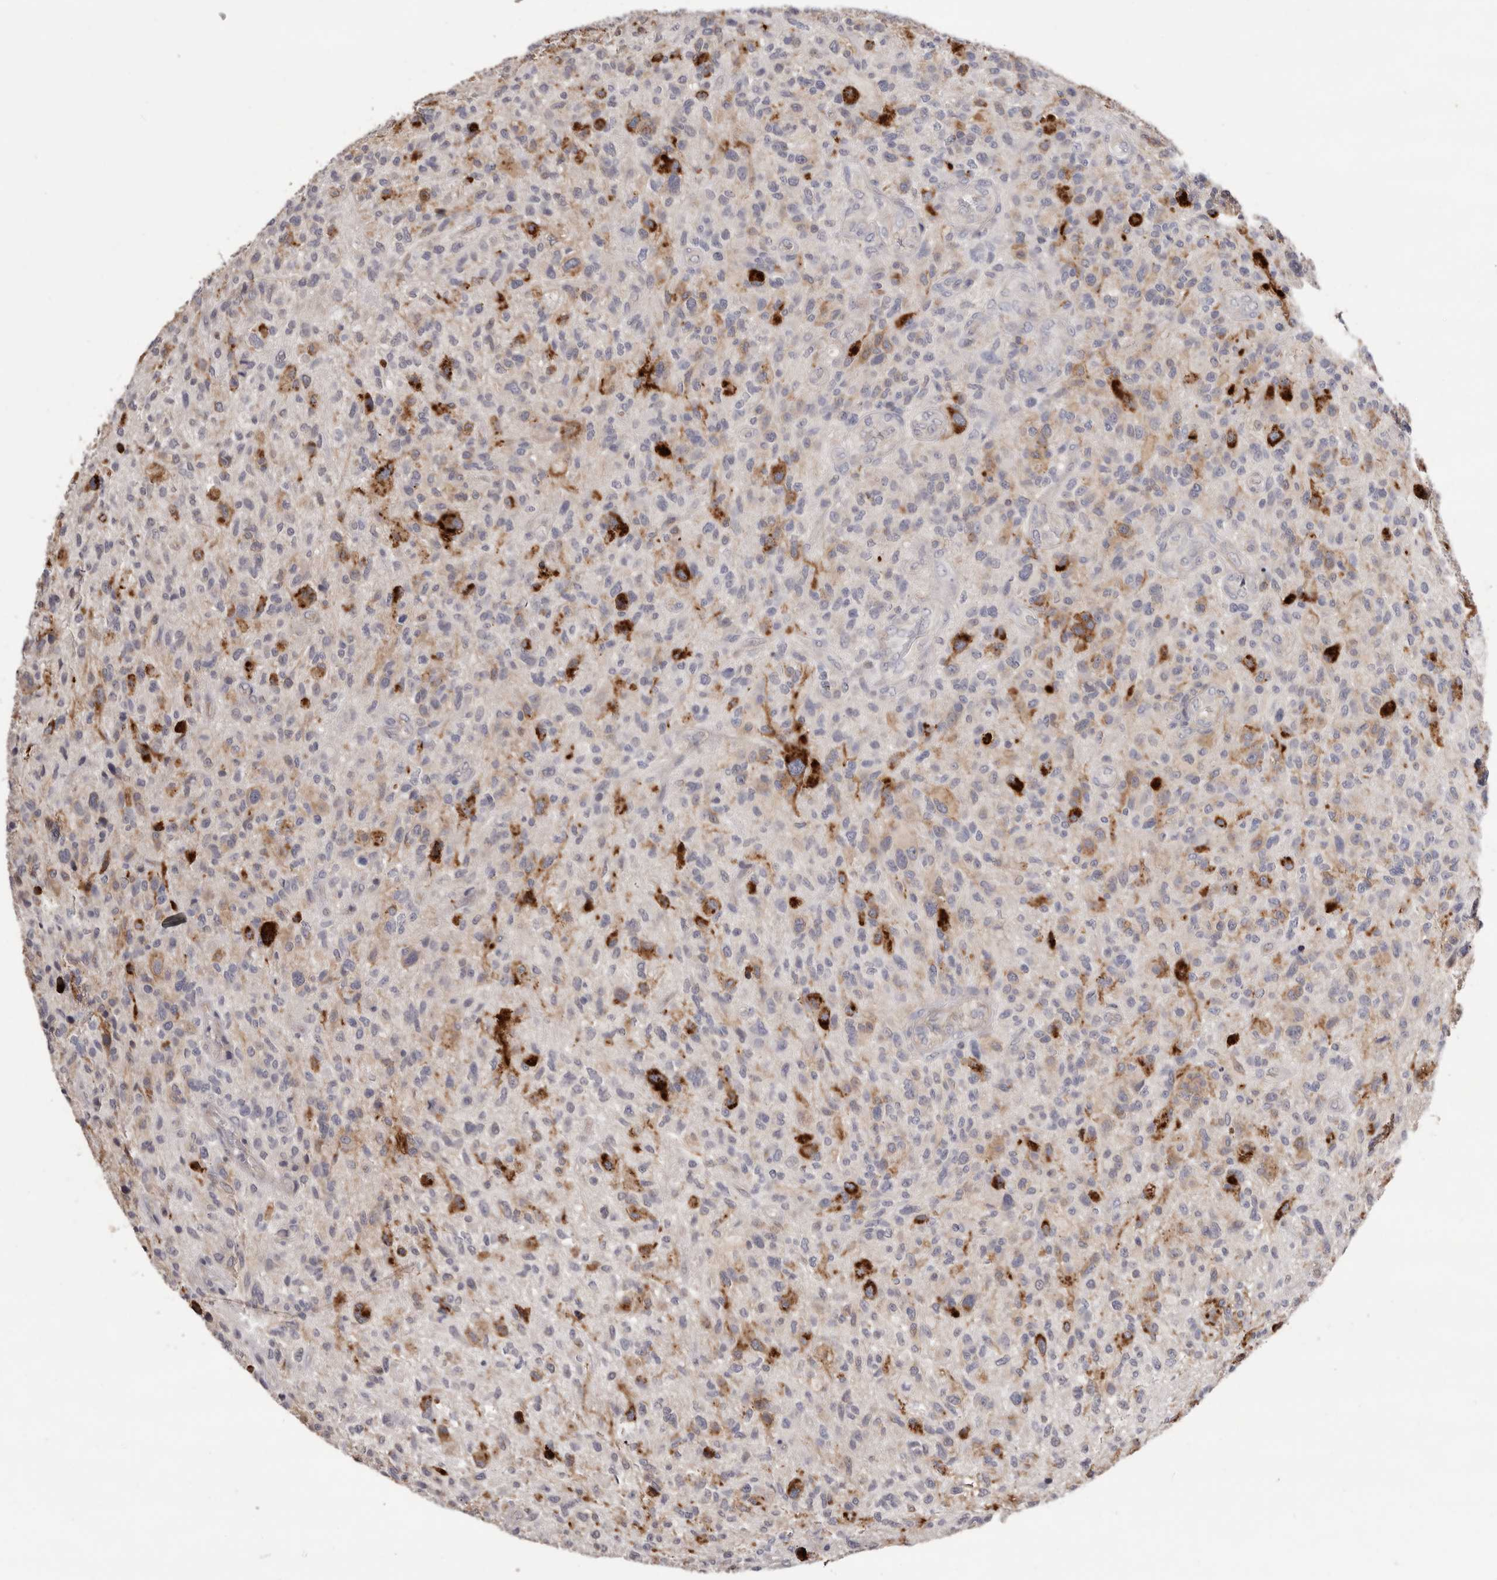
{"staining": {"intensity": "strong", "quantity": "<25%", "location": "cytoplasmic/membranous"}, "tissue": "glioma", "cell_type": "Tumor cells", "image_type": "cancer", "snomed": [{"axis": "morphology", "description": "Glioma, malignant, High grade"}, {"axis": "topography", "description": "Brain"}], "caption": "Immunohistochemistry staining of malignant glioma (high-grade), which displays medium levels of strong cytoplasmic/membranous positivity in about <25% of tumor cells indicating strong cytoplasmic/membranous protein positivity. The staining was performed using DAB (brown) for protein detection and nuclei were counterstained in hematoxylin (blue).", "gene": "MMACHC", "patient": {"sex": "male", "age": 47}}